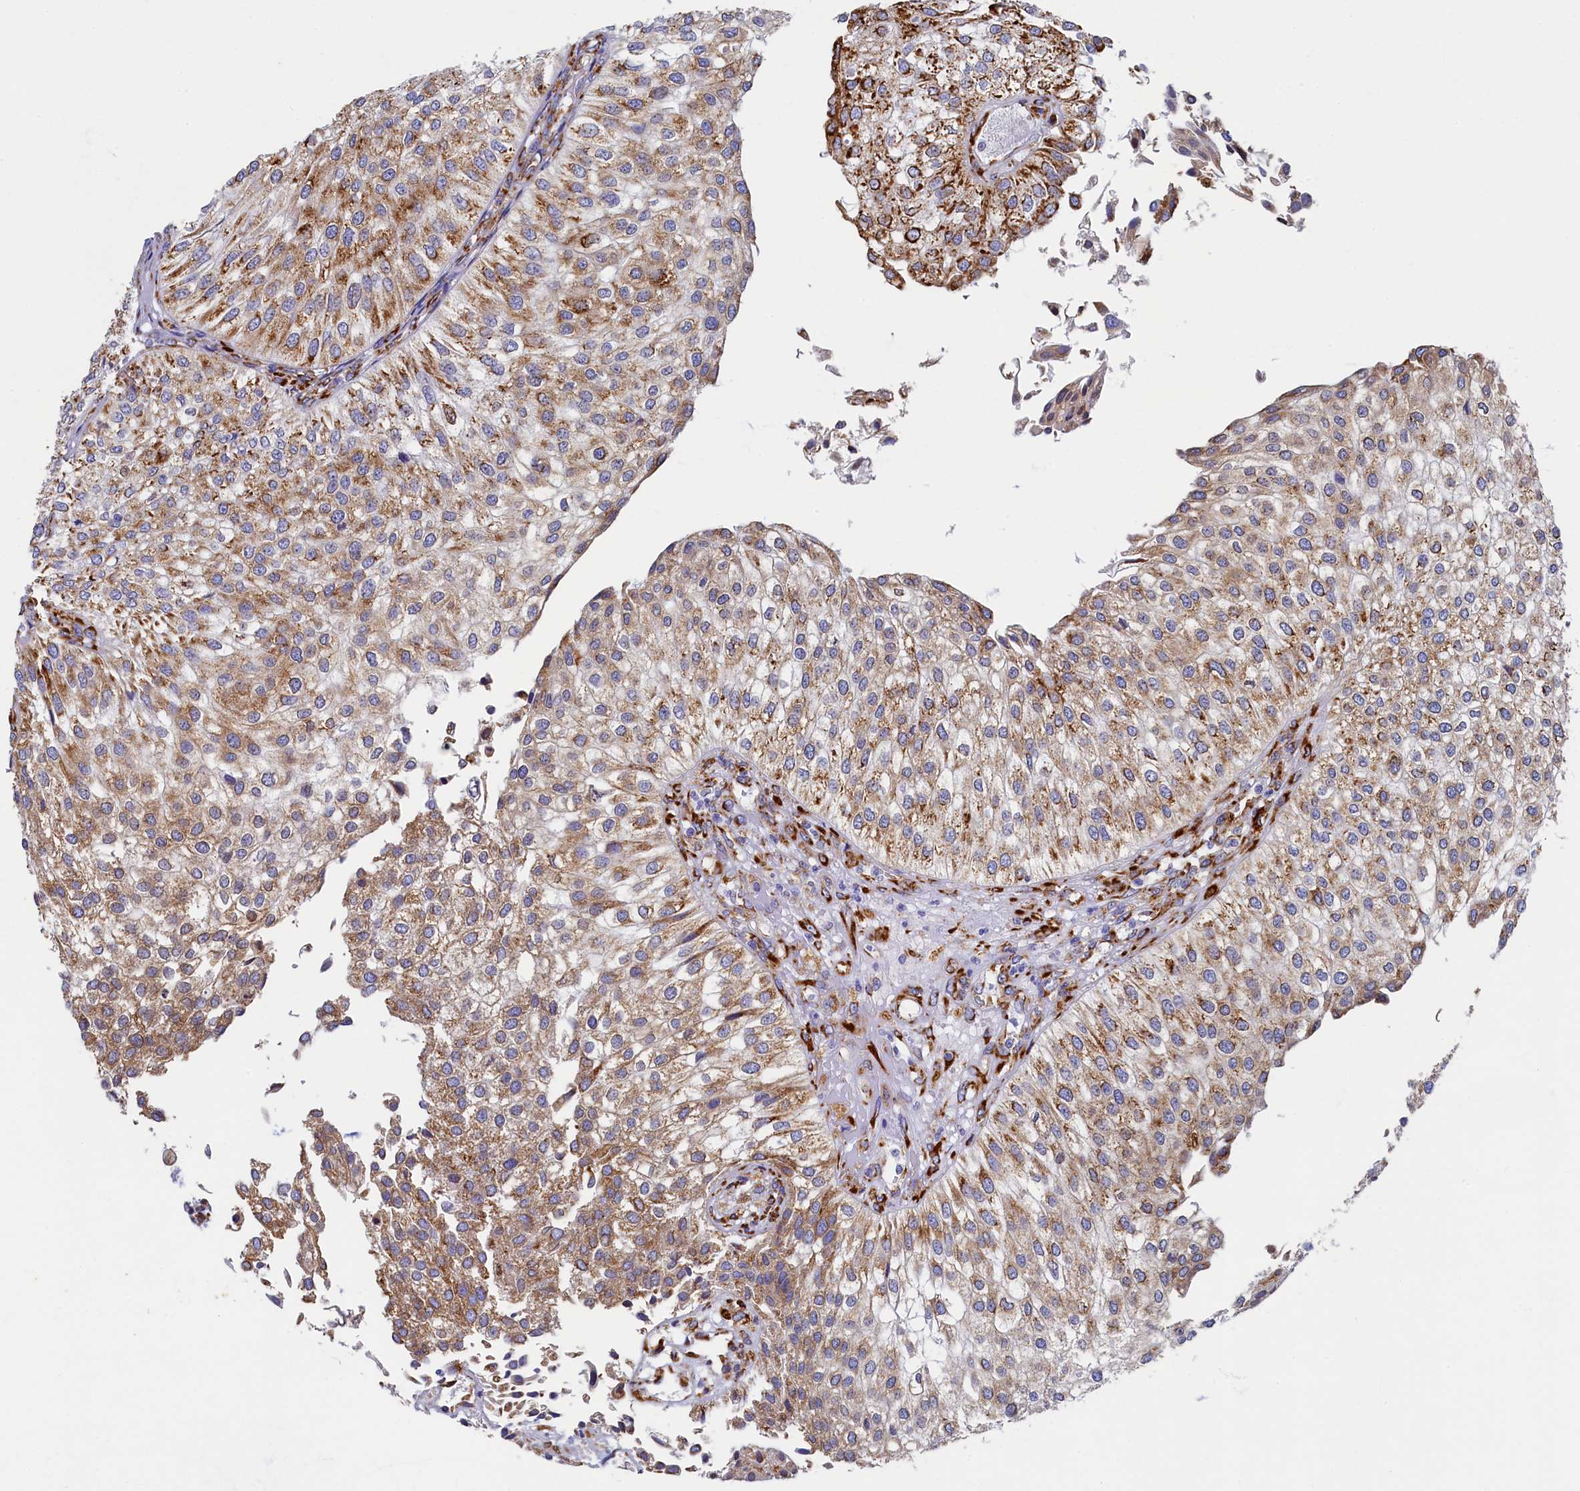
{"staining": {"intensity": "moderate", "quantity": ">75%", "location": "cytoplasmic/membranous"}, "tissue": "urothelial cancer", "cell_type": "Tumor cells", "image_type": "cancer", "snomed": [{"axis": "morphology", "description": "Urothelial carcinoma, Low grade"}, {"axis": "topography", "description": "Urinary bladder"}], "caption": "This photomicrograph displays immunohistochemistry staining of human low-grade urothelial carcinoma, with medium moderate cytoplasmic/membranous expression in about >75% of tumor cells.", "gene": "TMEM18", "patient": {"sex": "female", "age": 89}}